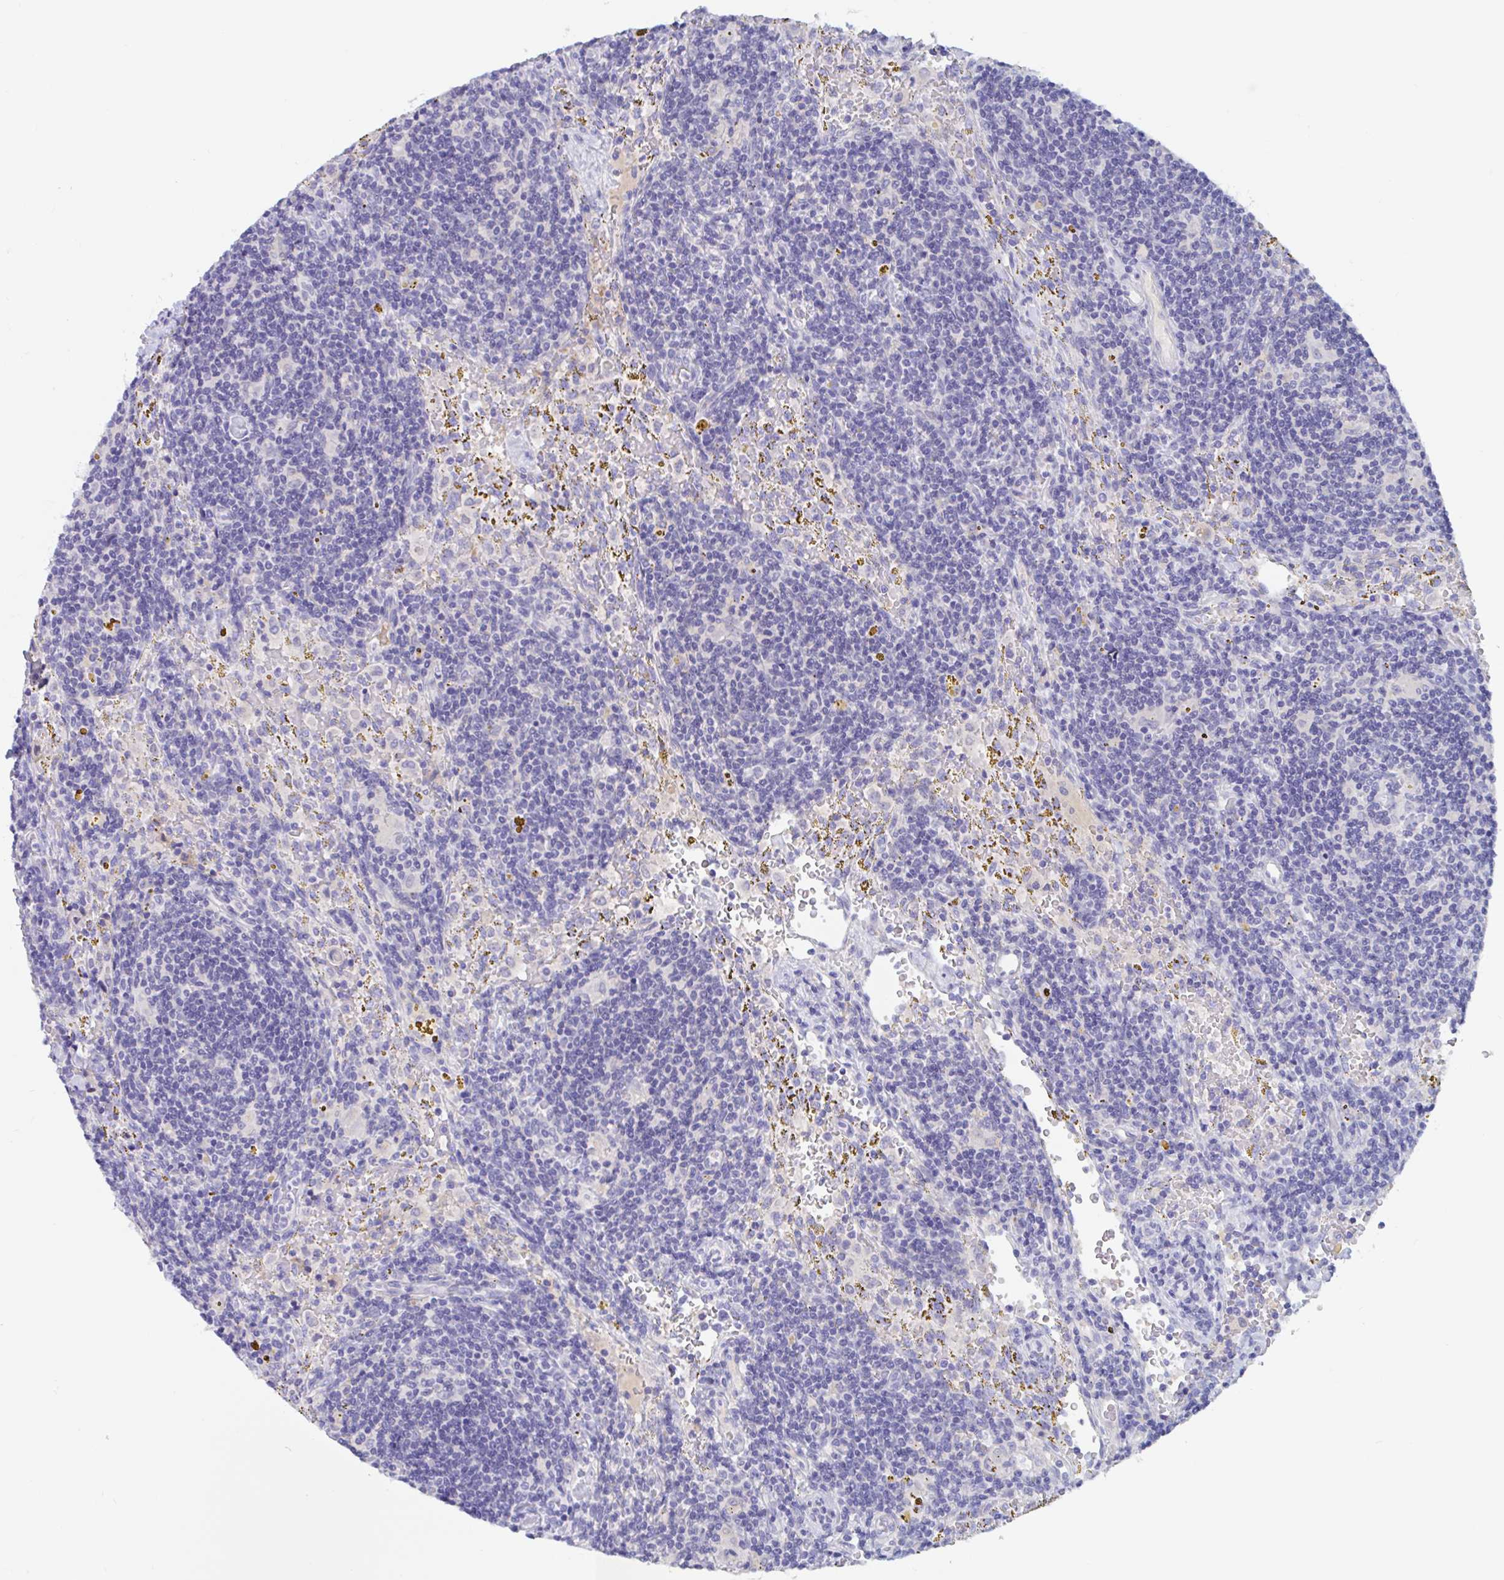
{"staining": {"intensity": "negative", "quantity": "none", "location": "none"}, "tissue": "lymphoma", "cell_type": "Tumor cells", "image_type": "cancer", "snomed": [{"axis": "morphology", "description": "Malignant lymphoma, non-Hodgkin's type, Low grade"}, {"axis": "topography", "description": "Spleen"}], "caption": "DAB immunohistochemical staining of human lymphoma exhibits no significant positivity in tumor cells.", "gene": "ZNHIT2", "patient": {"sex": "female", "age": 70}}